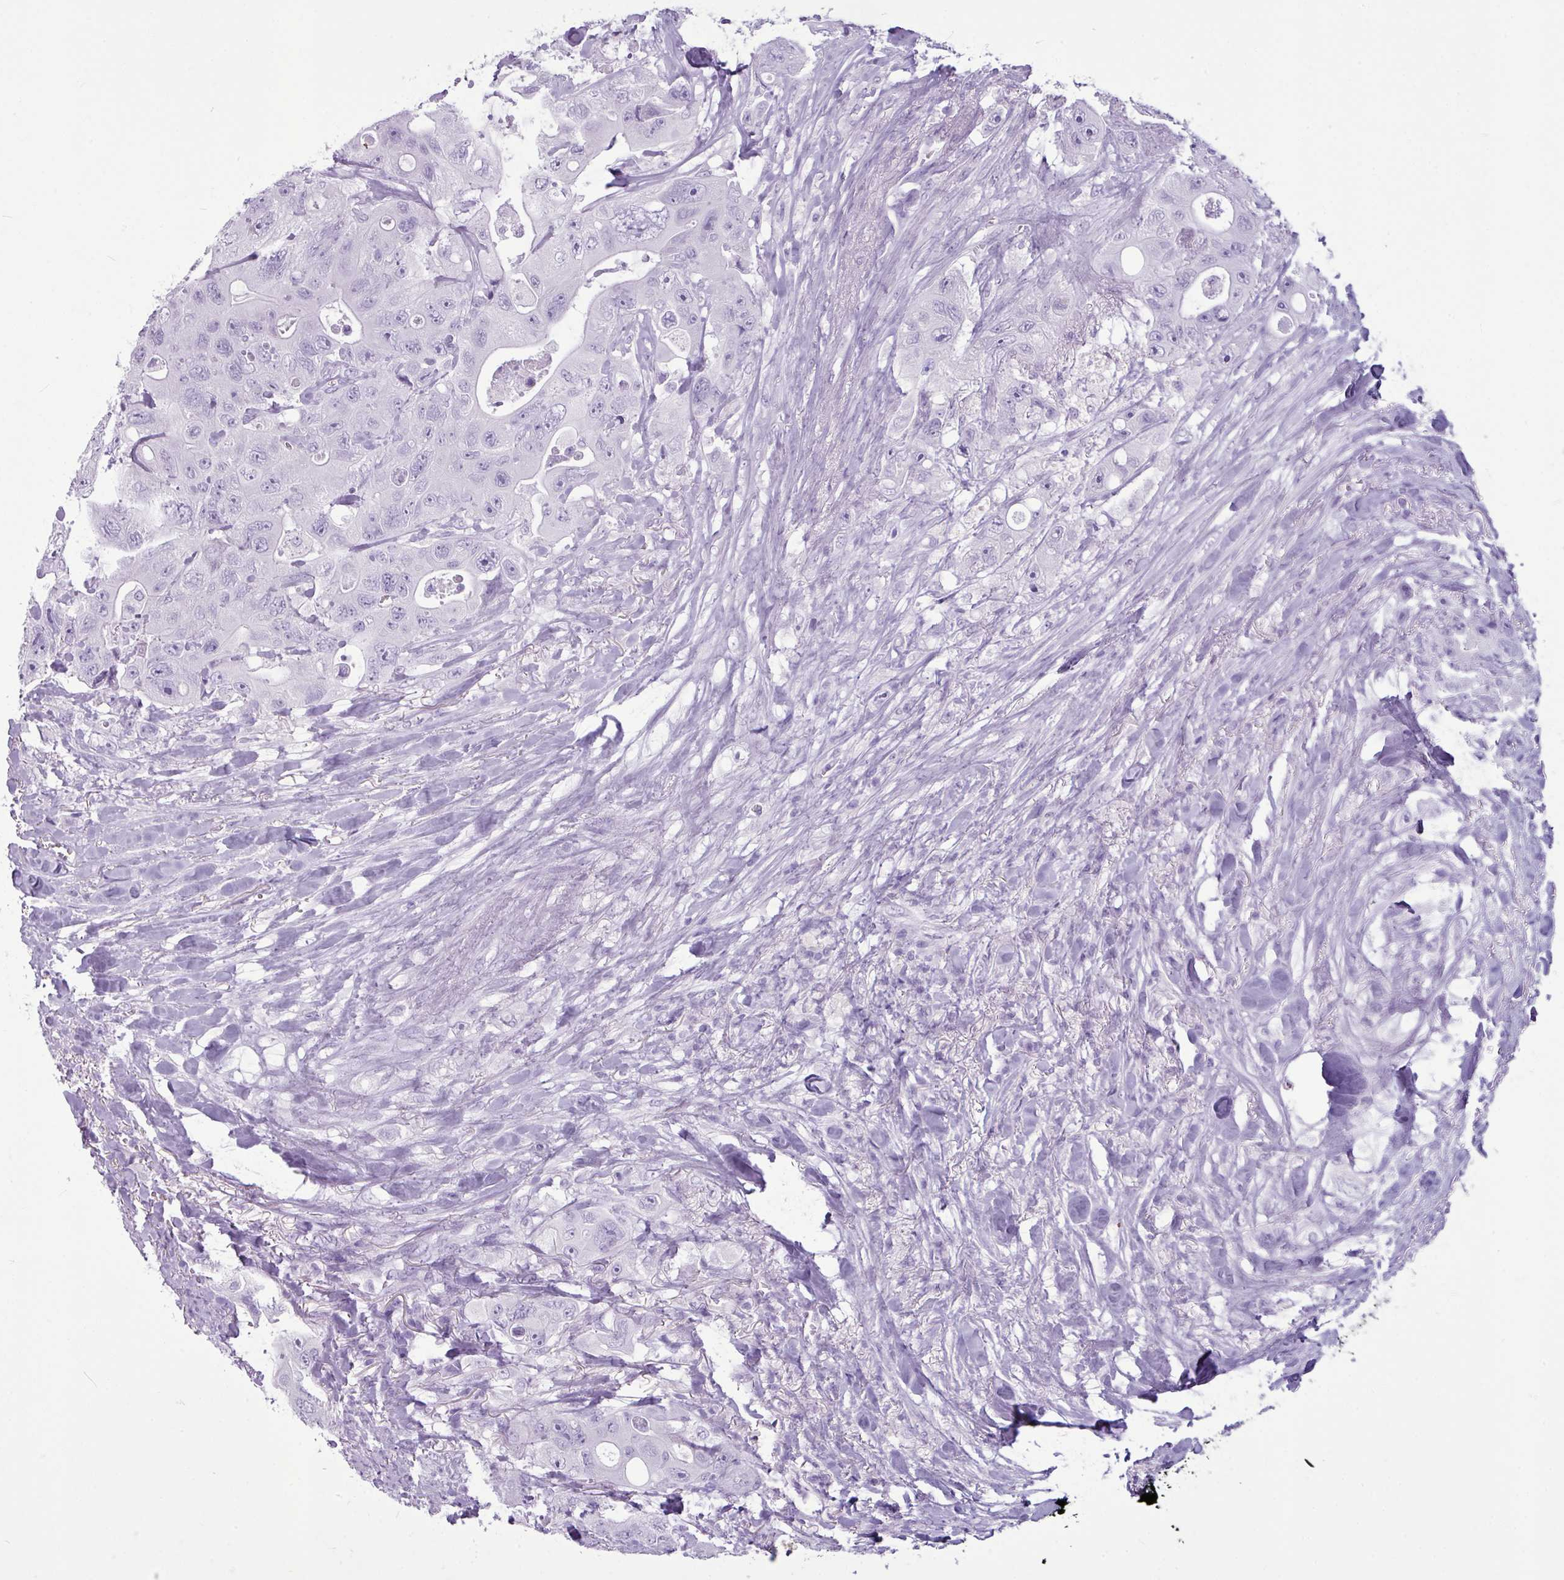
{"staining": {"intensity": "negative", "quantity": "none", "location": "none"}, "tissue": "colorectal cancer", "cell_type": "Tumor cells", "image_type": "cancer", "snomed": [{"axis": "morphology", "description": "Adenocarcinoma, NOS"}, {"axis": "topography", "description": "Colon"}], "caption": "High power microscopy image of an immunohistochemistry image of colorectal cancer, revealing no significant expression in tumor cells.", "gene": "AMY1B", "patient": {"sex": "female", "age": 46}}